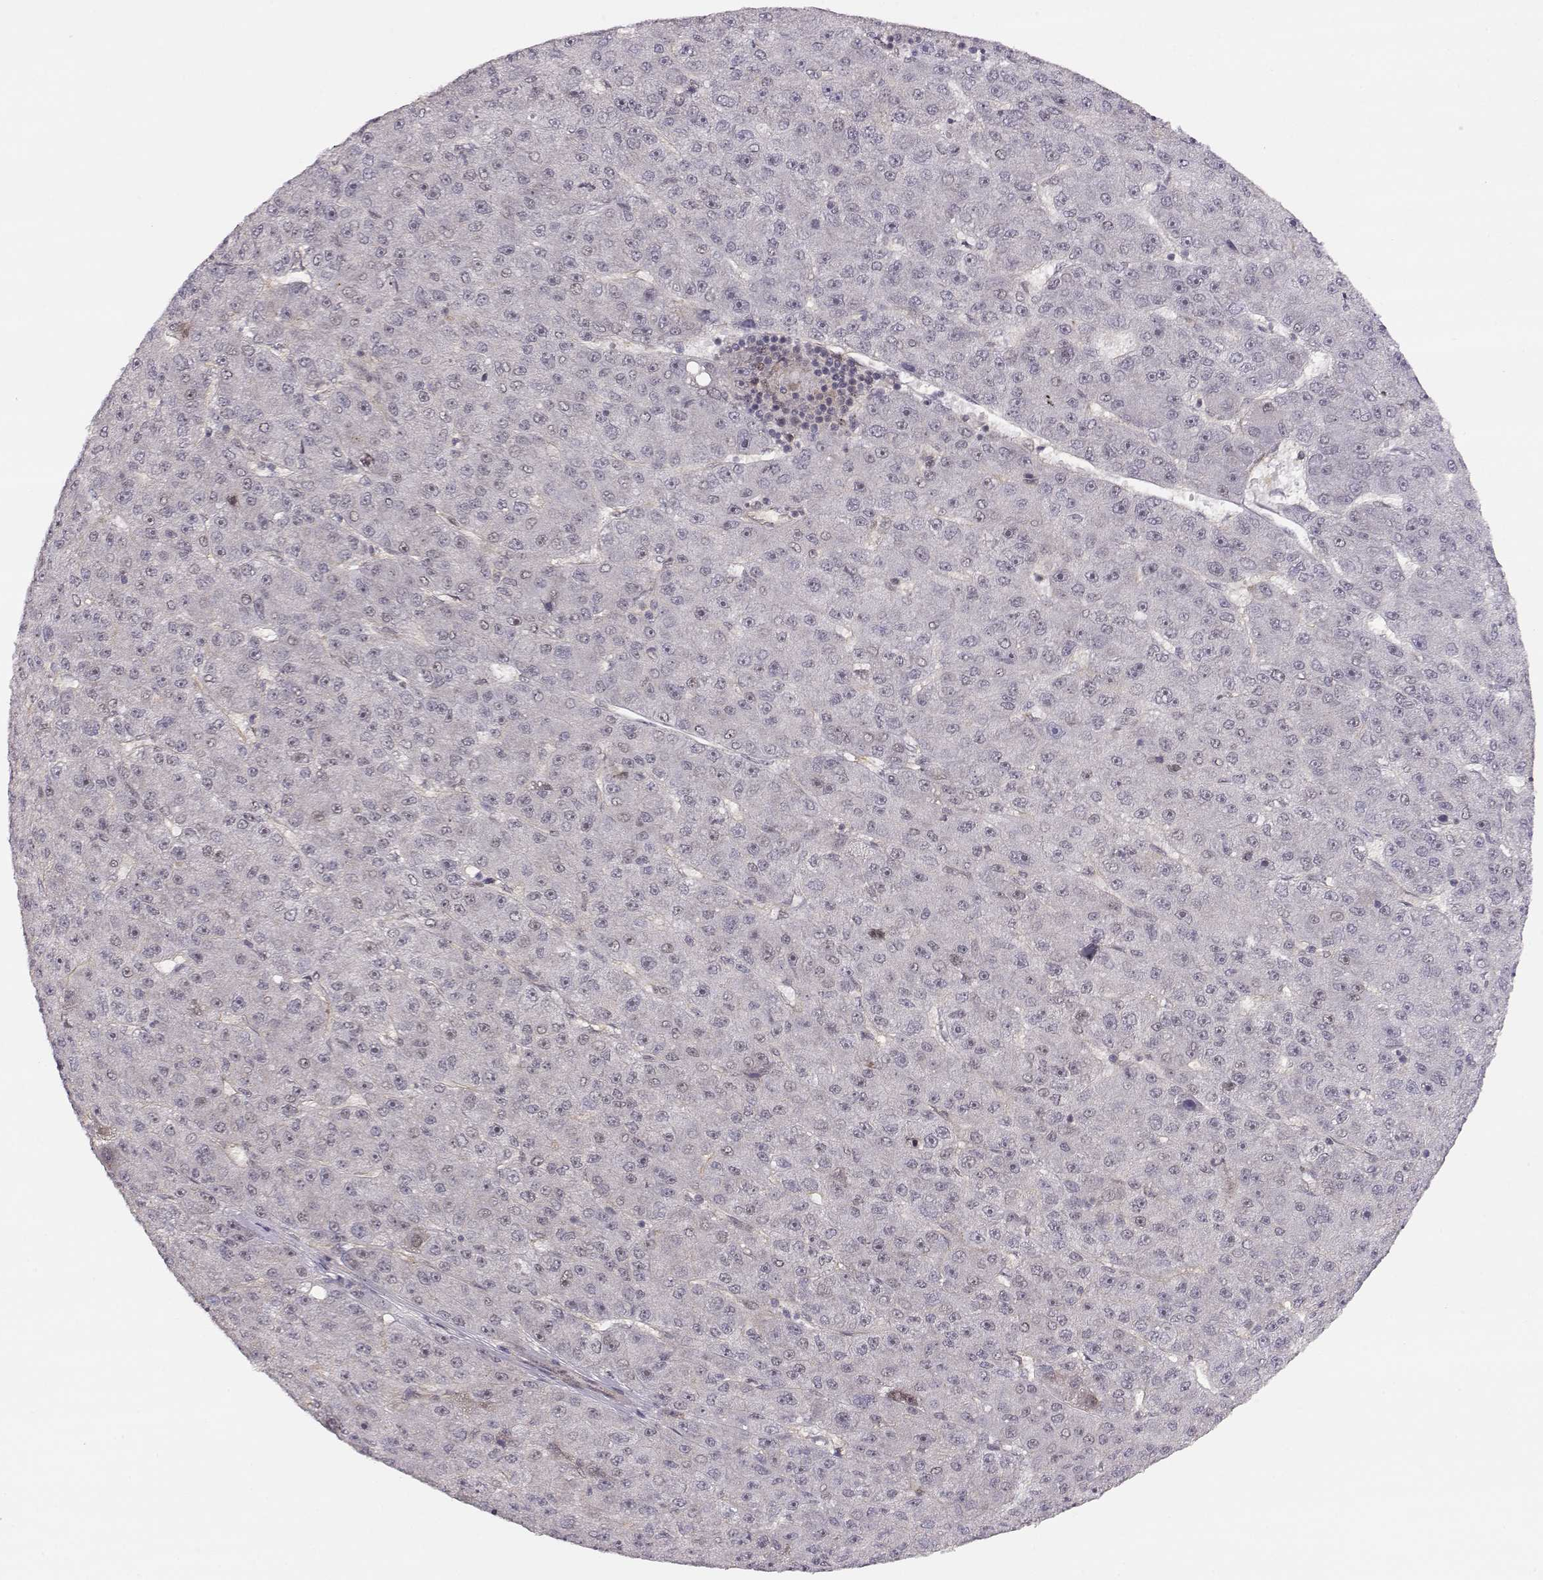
{"staining": {"intensity": "moderate", "quantity": "<25%", "location": "nuclear"}, "tissue": "liver cancer", "cell_type": "Tumor cells", "image_type": "cancer", "snomed": [{"axis": "morphology", "description": "Carcinoma, Hepatocellular, NOS"}, {"axis": "topography", "description": "Liver"}], "caption": "Protein expression analysis of liver cancer (hepatocellular carcinoma) displays moderate nuclear expression in about <25% of tumor cells.", "gene": "CIR1", "patient": {"sex": "male", "age": 67}}